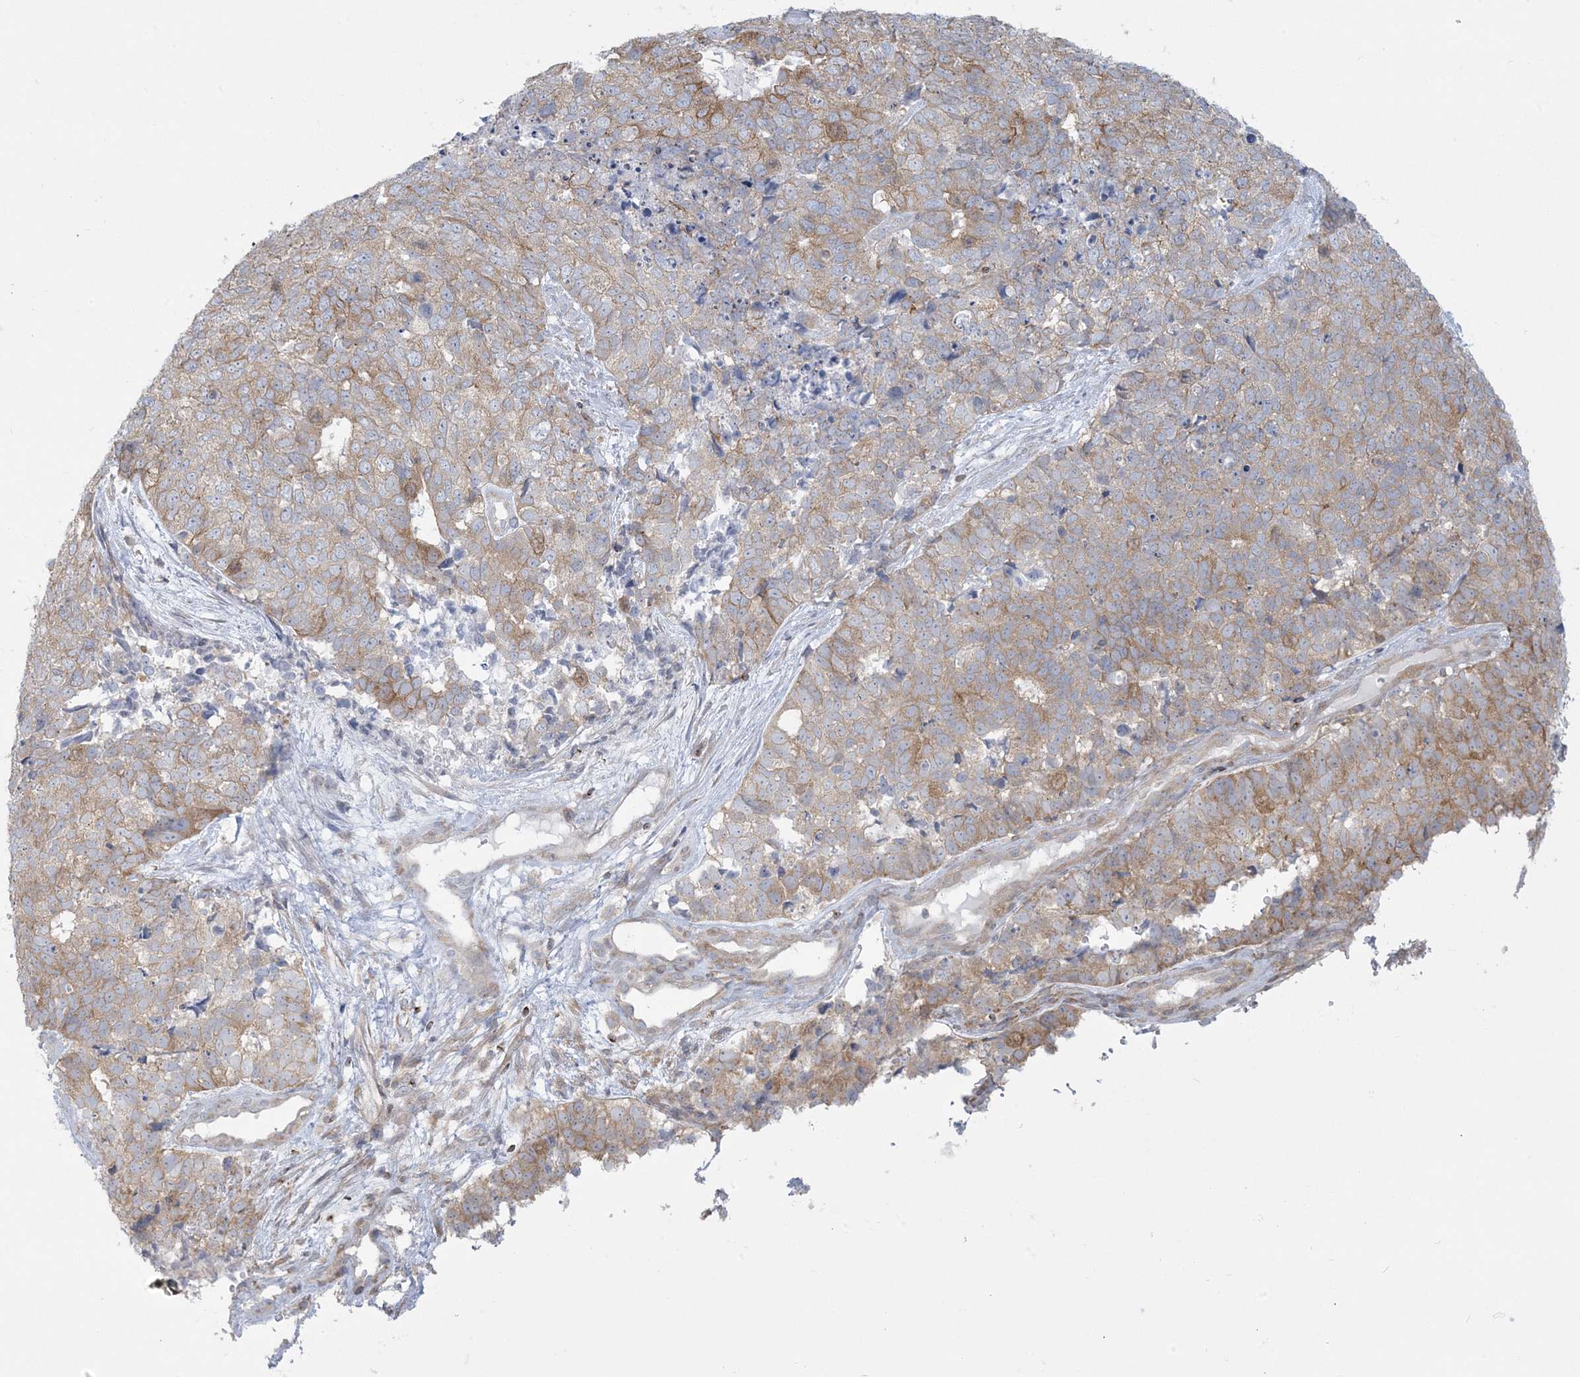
{"staining": {"intensity": "moderate", "quantity": "25%-75%", "location": "cytoplasmic/membranous"}, "tissue": "cervical cancer", "cell_type": "Tumor cells", "image_type": "cancer", "snomed": [{"axis": "morphology", "description": "Squamous cell carcinoma, NOS"}, {"axis": "topography", "description": "Cervix"}], "caption": "Protein staining by immunohistochemistry displays moderate cytoplasmic/membranous expression in about 25%-75% of tumor cells in cervical squamous cell carcinoma. (DAB IHC with brightfield microscopy, high magnification).", "gene": "SLAMF9", "patient": {"sex": "female", "age": 63}}